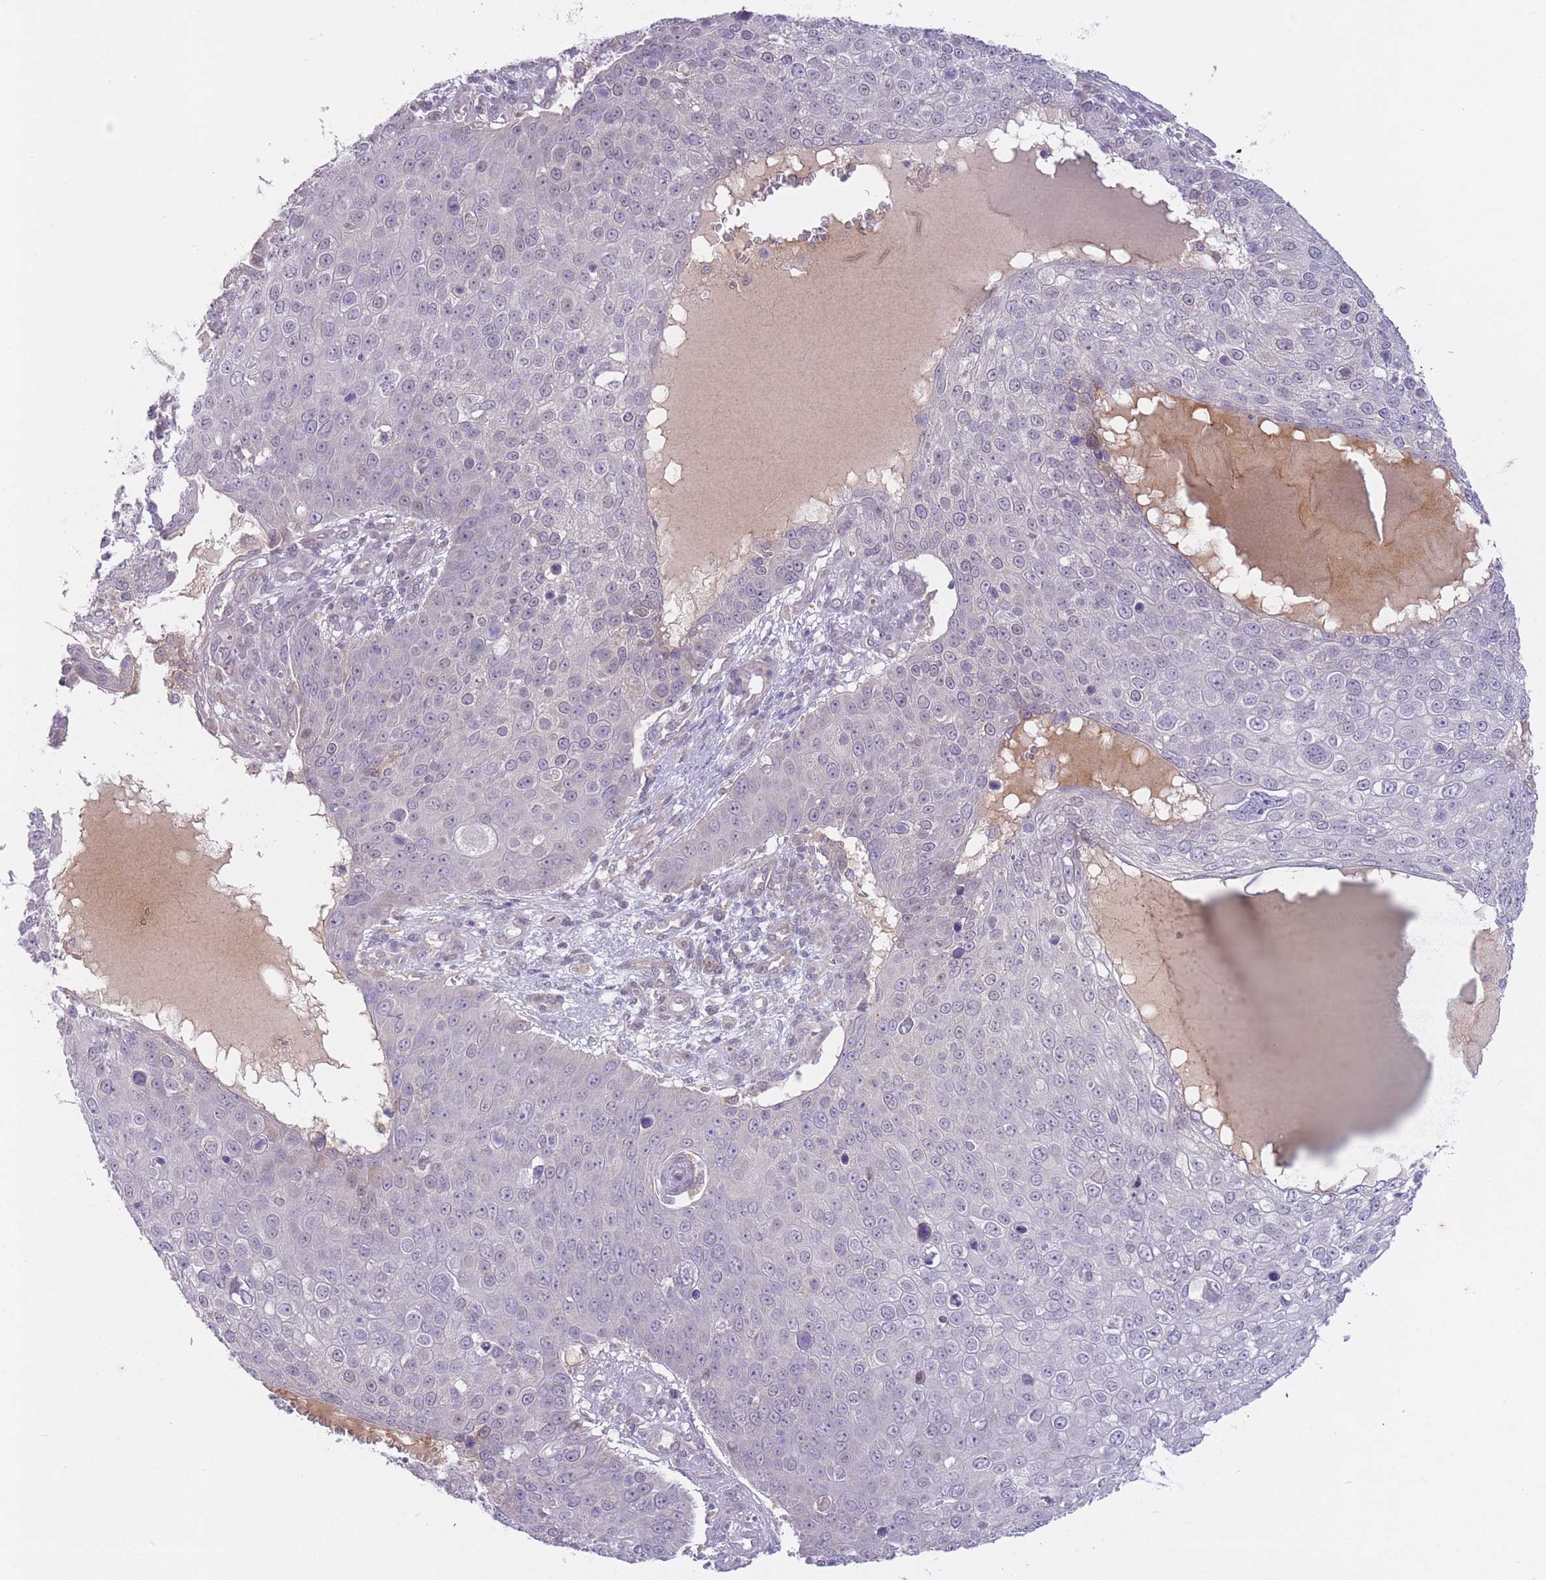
{"staining": {"intensity": "negative", "quantity": "none", "location": "none"}, "tissue": "skin cancer", "cell_type": "Tumor cells", "image_type": "cancer", "snomed": [{"axis": "morphology", "description": "Squamous cell carcinoma, NOS"}, {"axis": "topography", "description": "Skin"}], "caption": "Skin cancer was stained to show a protein in brown. There is no significant expression in tumor cells.", "gene": "ARPIN", "patient": {"sex": "male", "age": 71}}